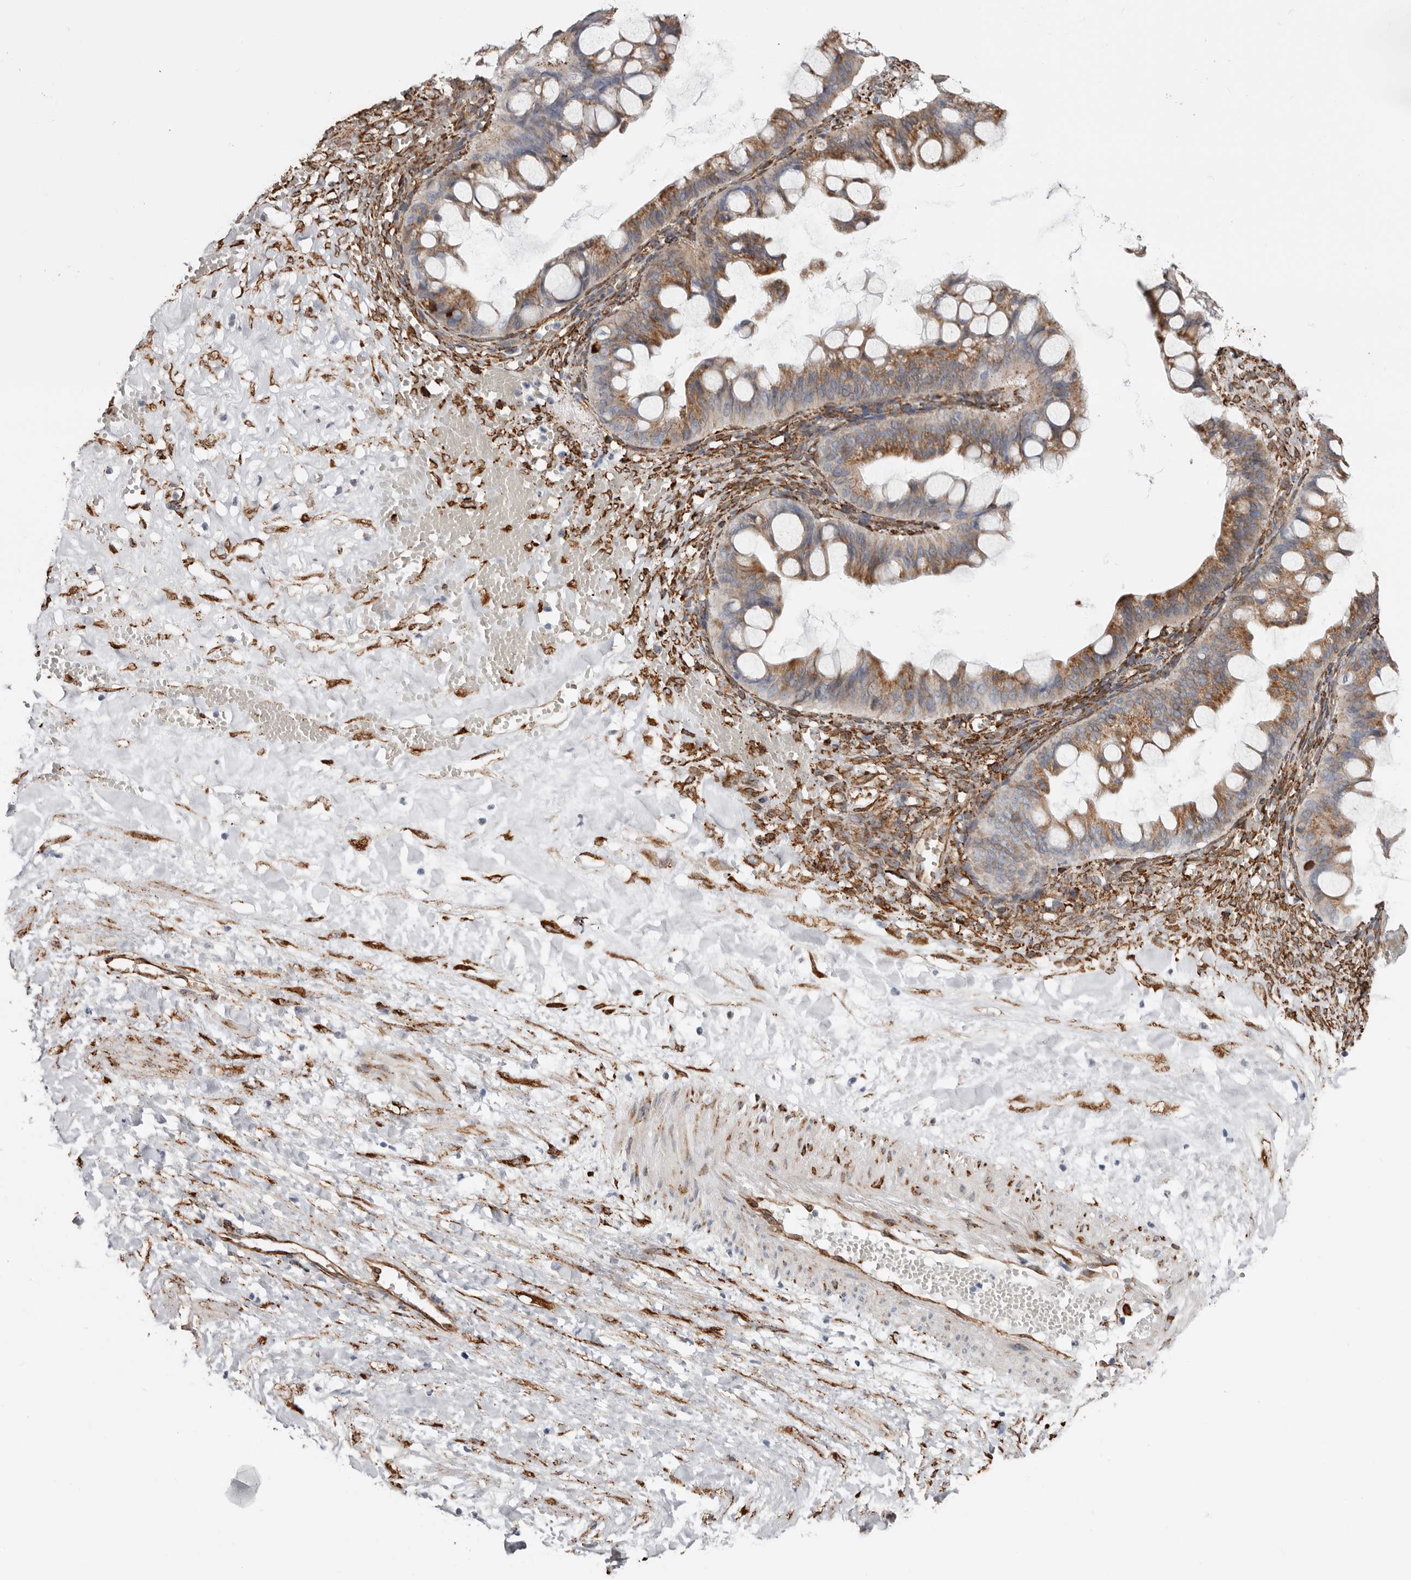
{"staining": {"intensity": "moderate", "quantity": ">75%", "location": "cytoplasmic/membranous"}, "tissue": "ovarian cancer", "cell_type": "Tumor cells", "image_type": "cancer", "snomed": [{"axis": "morphology", "description": "Cystadenocarcinoma, mucinous, NOS"}, {"axis": "topography", "description": "Ovary"}], "caption": "Protein staining shows moderate cytoplasmic/membranous positivity in about >75% of tumor cells in ovarian mucinous cystadenocarcinoma.", "gene": "SEMA3E", "patient": {"sex": "female", "age": 73}}